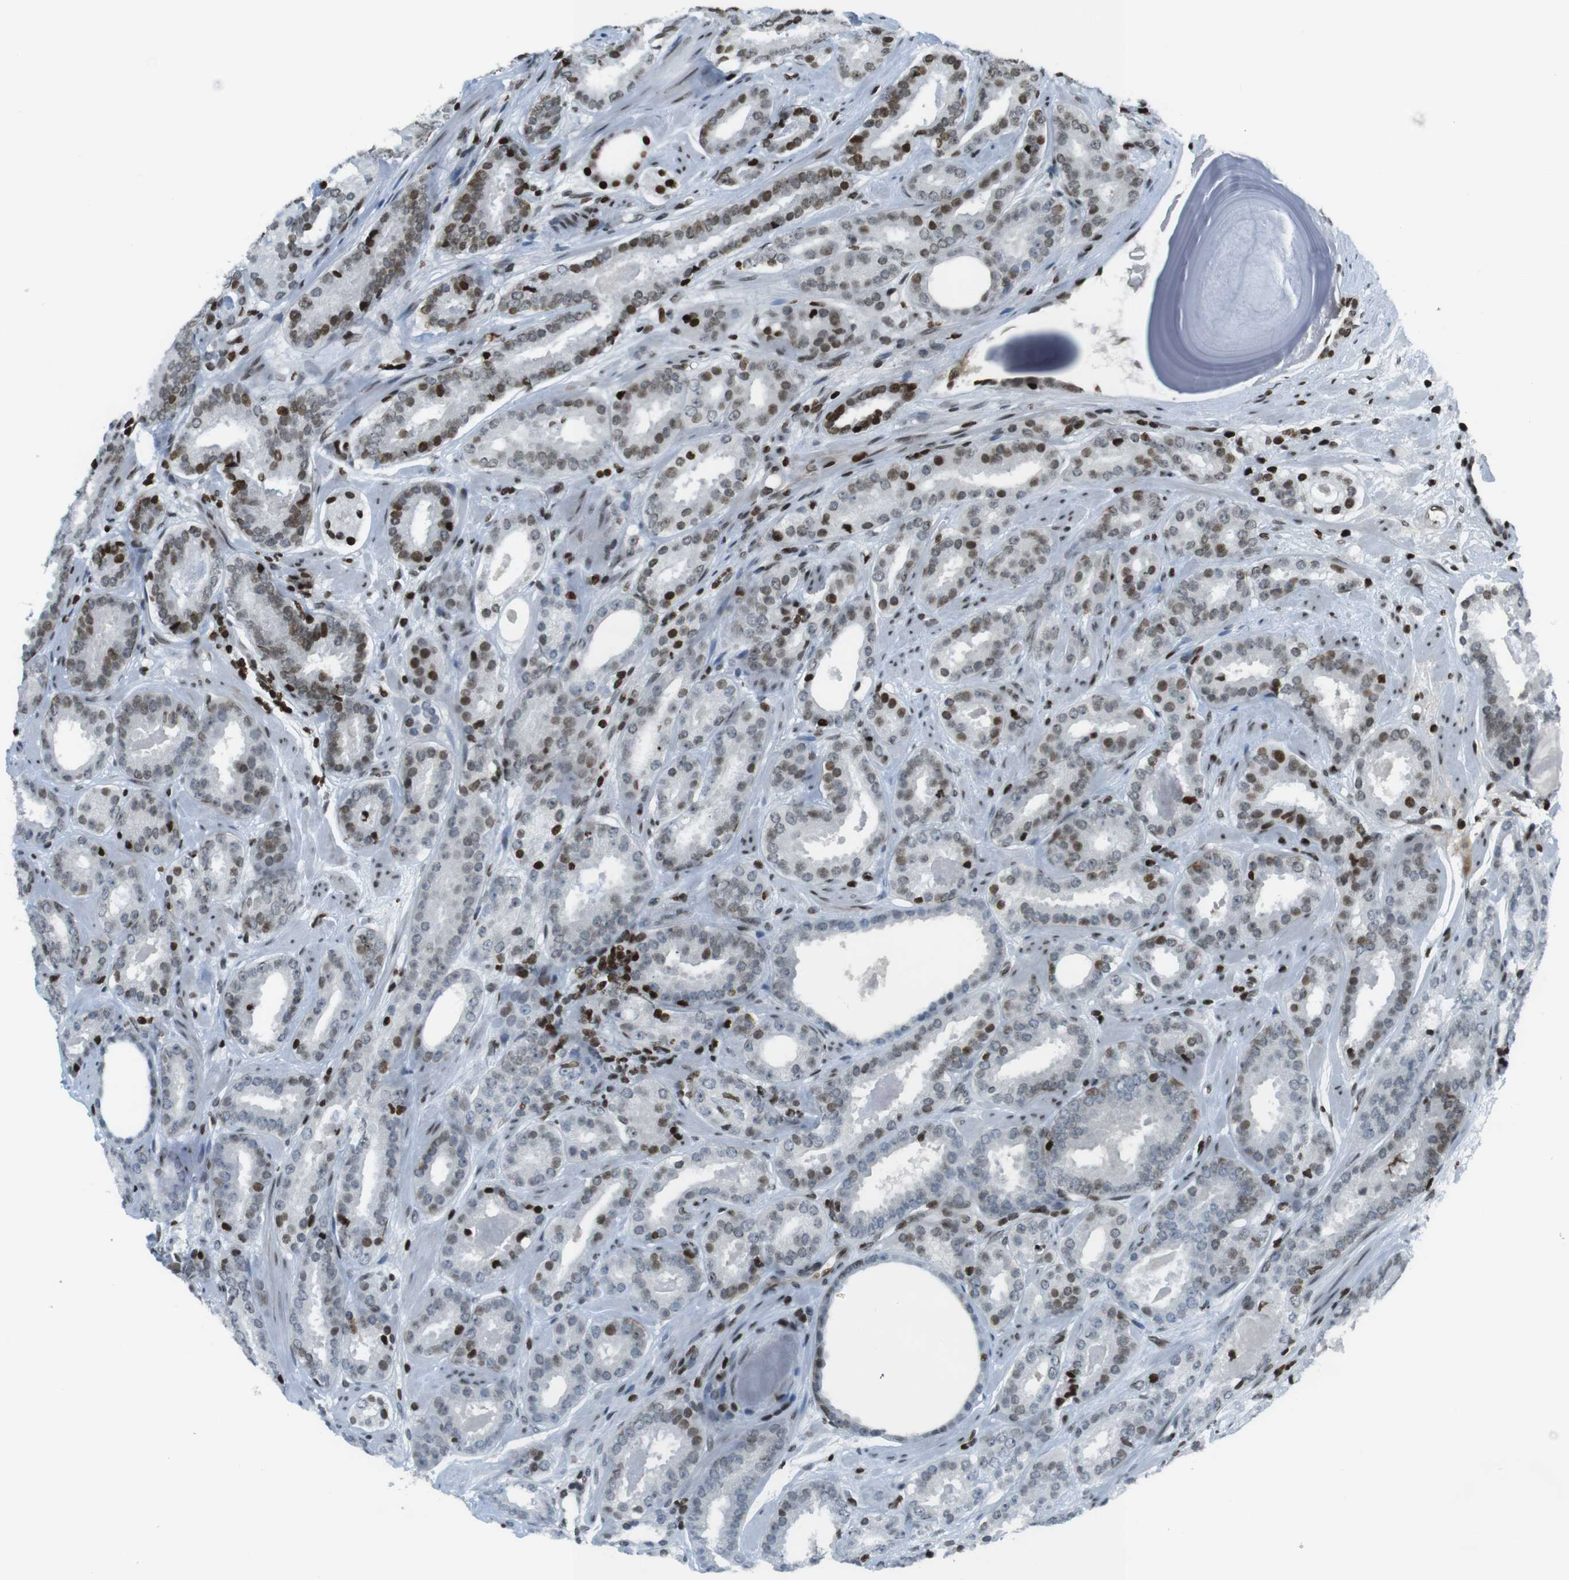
{"staining": {"intensity": "moderate", "quantity": "25%-75%", "location": "nuclear"}, "tissue": "prostate cancer", "cell_type": "Tumor cells", "image_type": "cancer", "snomed": [{"axis": "morphology", "description": "Adenocarcinoma, Low grade"}, {"axis": "topography", "description": "Prostate"}], "caption": "The image displays a brown stain indicating the presence of a protein in the nuclear of tumor cells in prostate low-grade adenocarcinoma. The staining was performed using DAB to visualize the protein expression in brown, while the nuclei were stained in blue with hematoxylin (Magnification: 20x).", "gene": "H2AC8", "patient": {"sex": "male", "age": 69}}